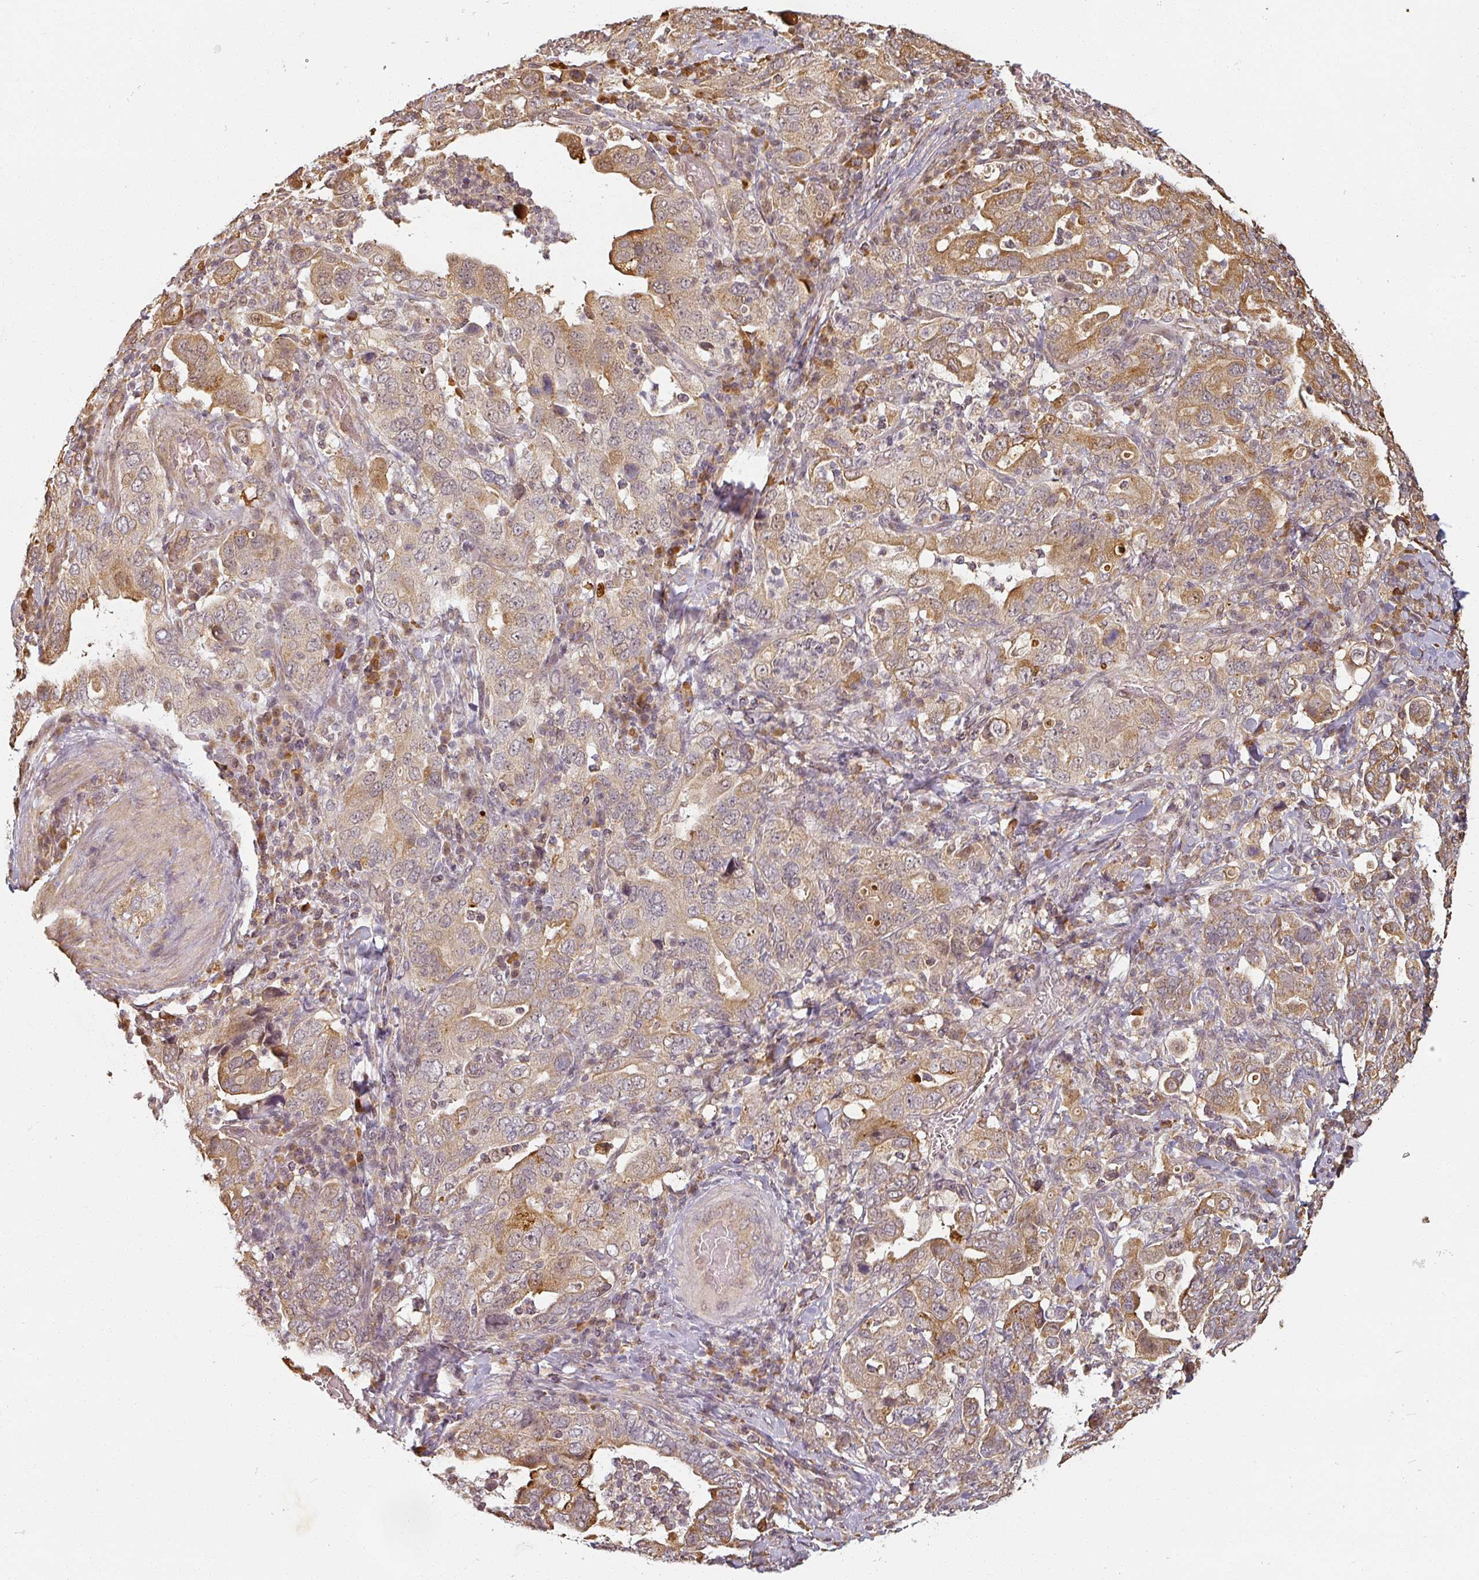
{"staining": {"intensity": "moderate", "quantity": ">75%", "location": "cytoplasmic/membranous,nuclear"}, "tissue": "stomach cancer", "cell_type": "Tumor cells", "image_type": "cancer", "snomed": [{"axis": "morphology", "description": "Adenocarcinoma, NOS"}, {"axis": "topography", "description": "Stomach, upper"}], "caption": "High-power microscopy captured an immunohistochemistry micrograph of stomach cancer, revealing moderate cytoplasmic/membranous and nuclear positivity in approximately >75% of tumor cells.", "gene": "MED19", "patient": {"sex": "male", "age": 62}}